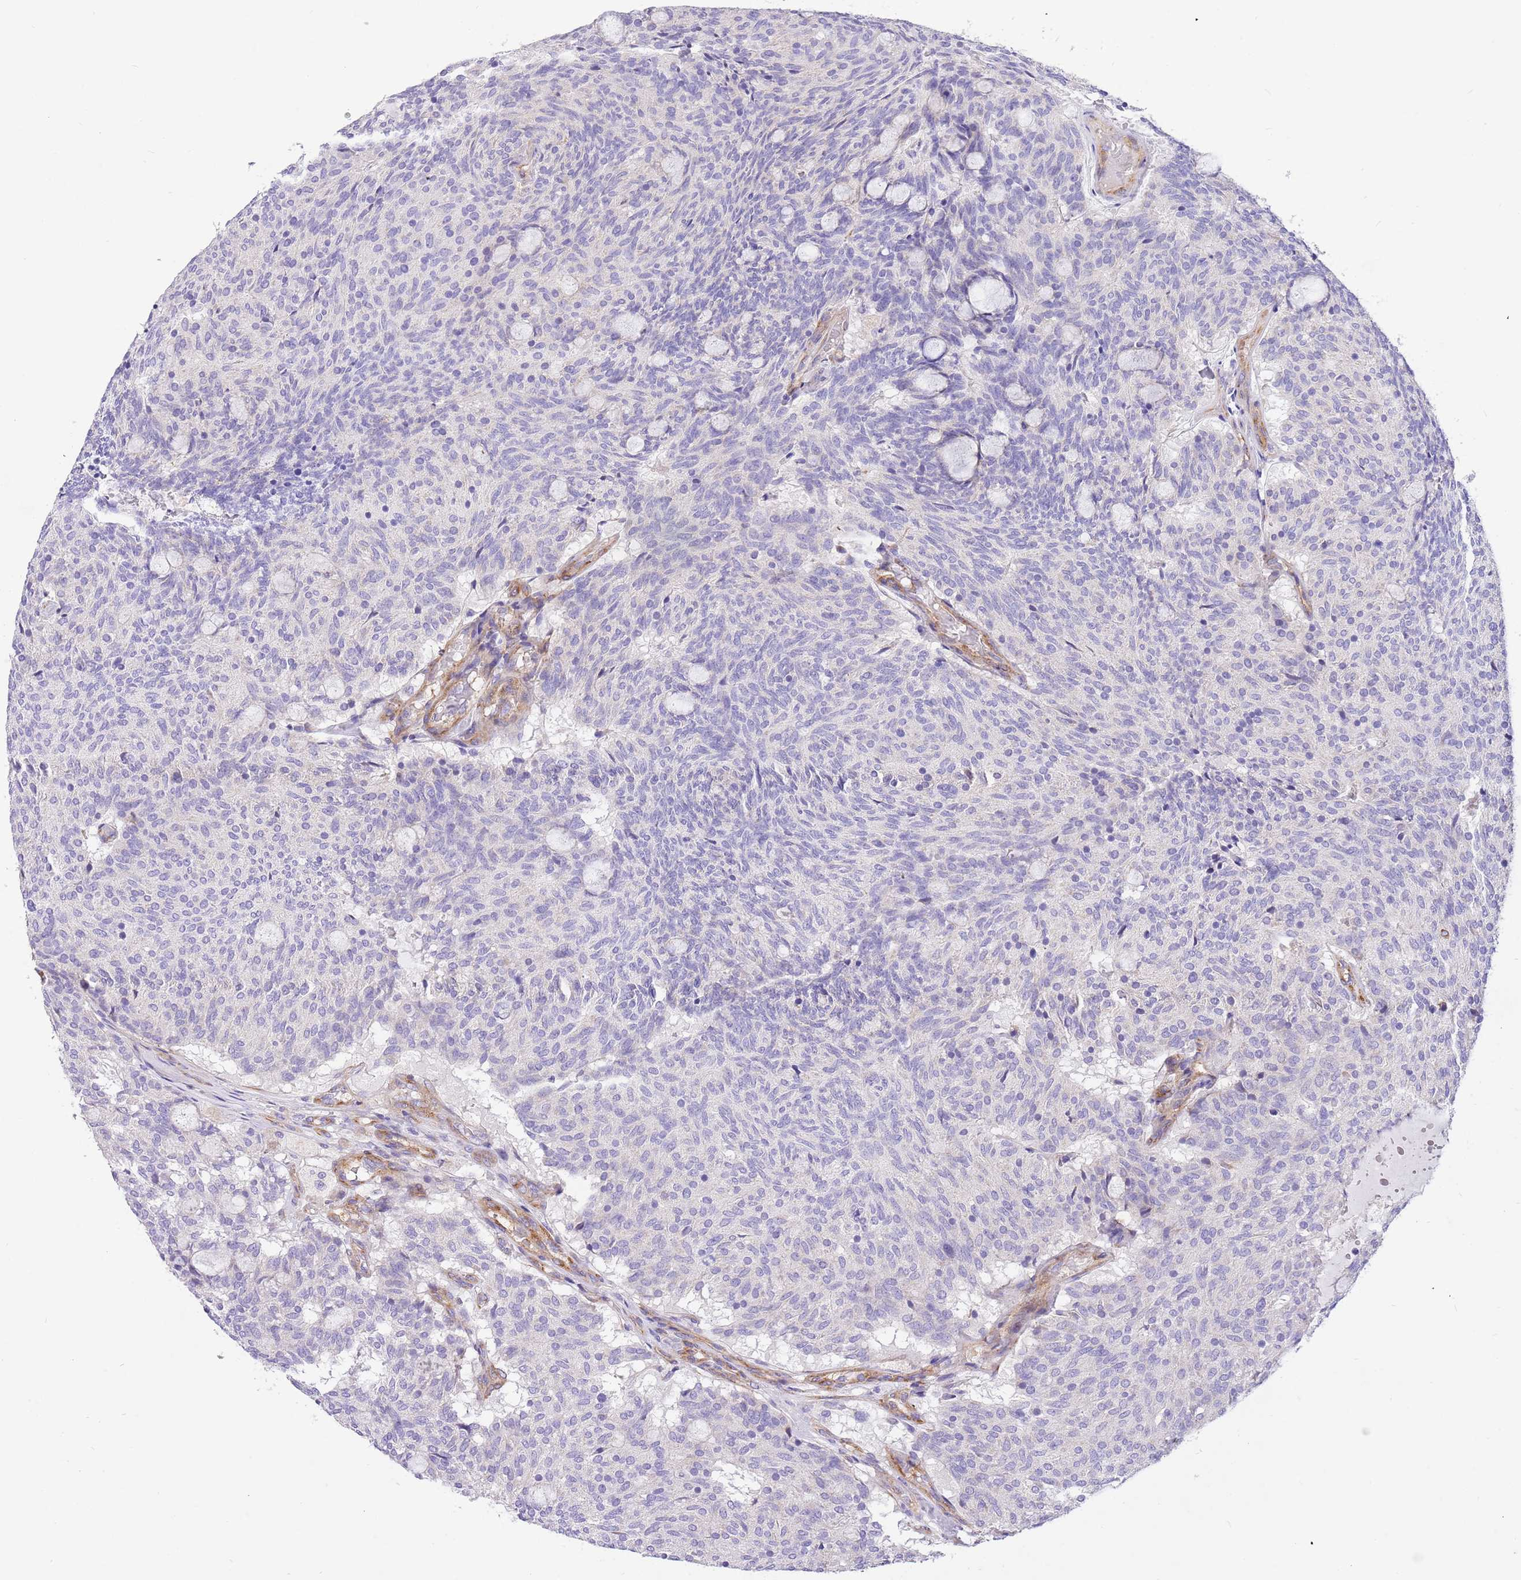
{"staining": {"intensity": "negative", "quantity": "none", "location": "none"}, "tissue": "carcinoid", "cell_type": "Tumor cells", "image_type": "cancer", "snomed": [{"axis": "morphology", "description": "Carcinoid, malignant, NOS"}, {"axis": "topography", "description": "Pancreas"}], "caption": "Immunohistochemistry of human carcinoid (malignant) demonstrates no staining in tumor cells.", "gene": "SERINC3", "patient": {"sex": "female", "age": 54}}